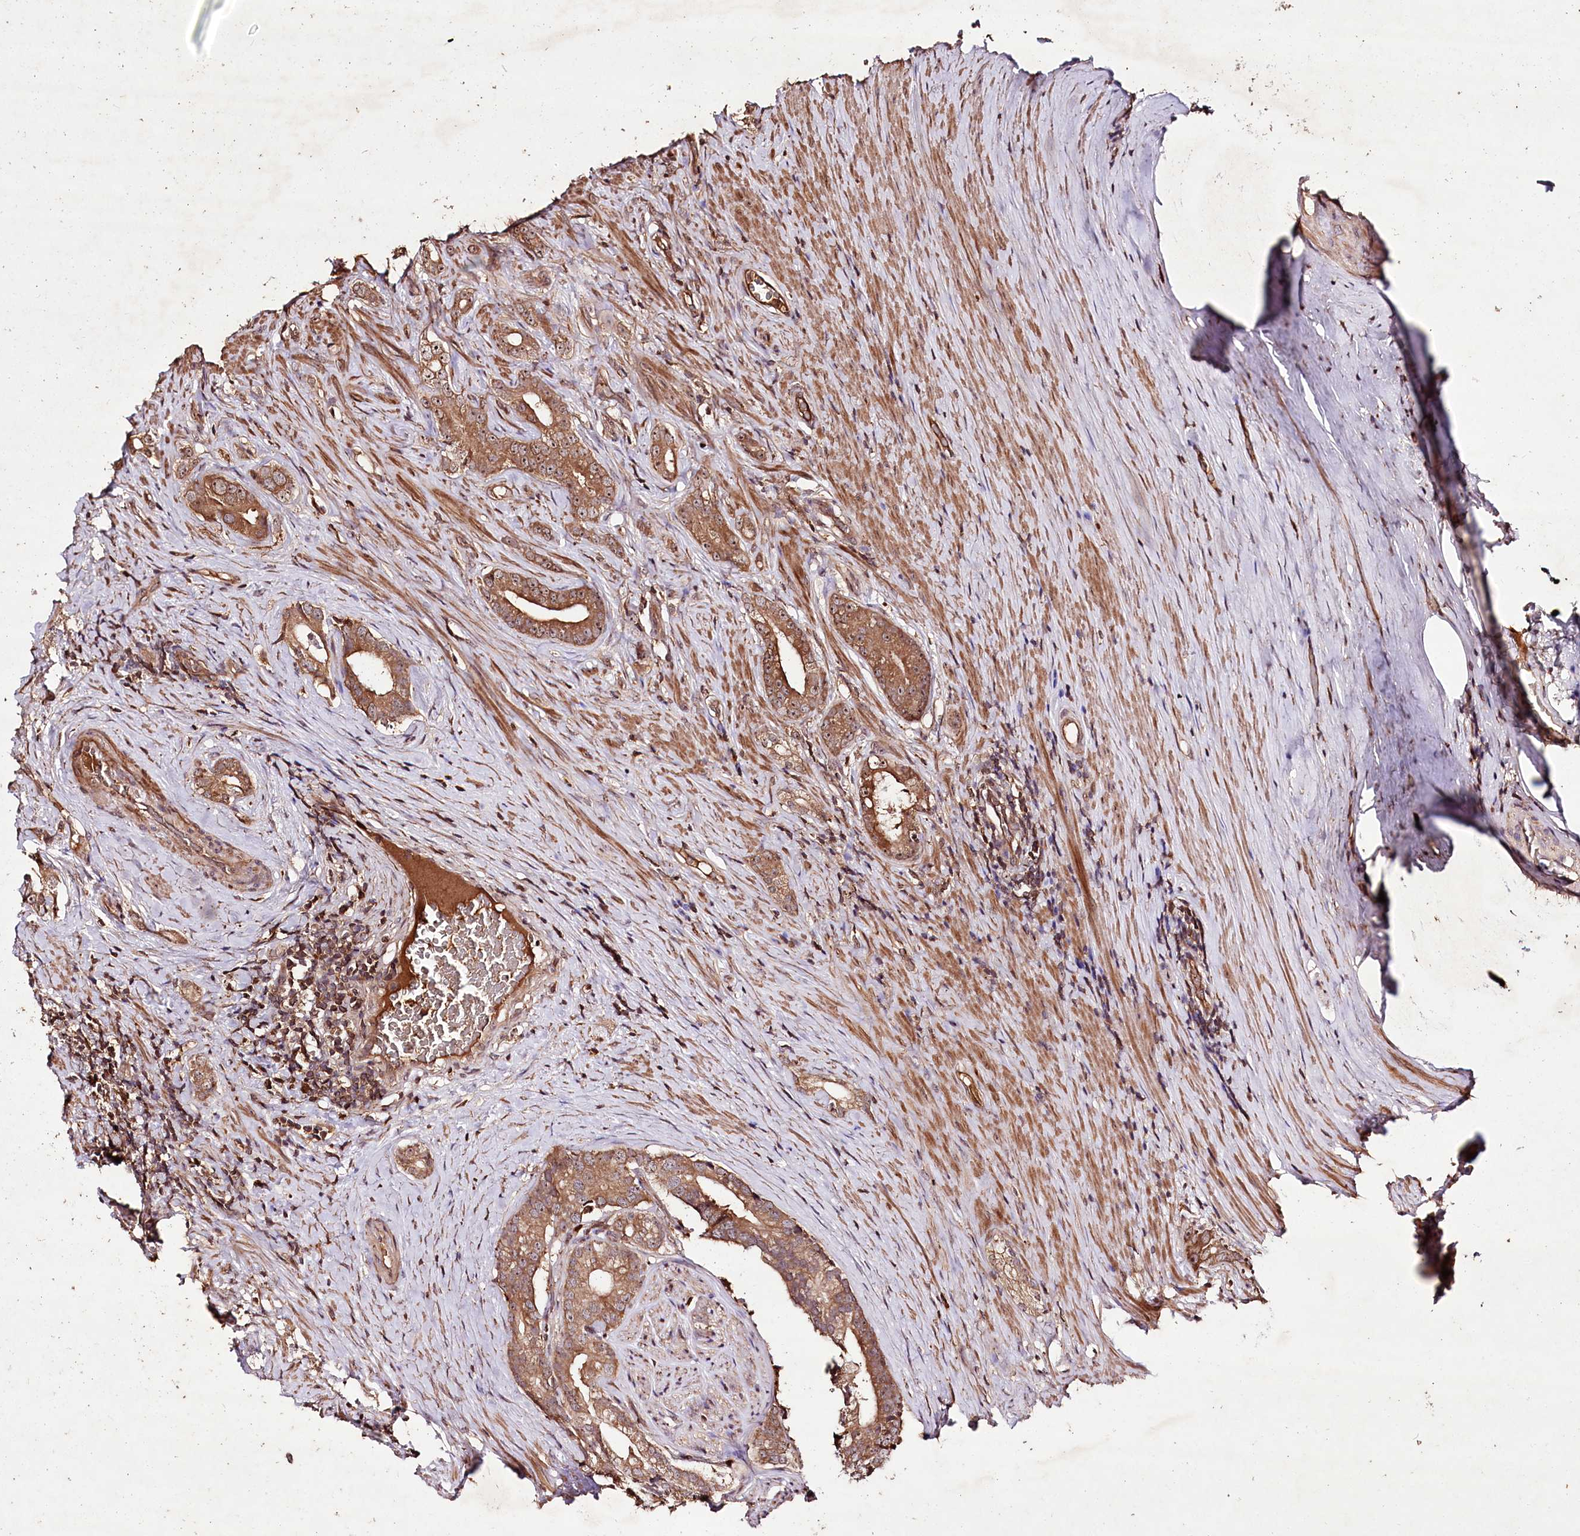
{"staining": {"intensity": "moderate", "quantity": ">75%", "location": "cytoplasmic/membranous,nuclear"}, "tissue": "prostate cancer", "cell_type": "Tumor cells", "image_type": "cancer", "snomed": [{"axis": "morphology", "description": "Adenocarcinoma, Low grade"}, {"axis": "topography", "description": "Prostate"}], "caption": "There is medium levels of moderate cytoplasmic/membranous and nuclear positivity in tumor cells of prostate low-grade adenocarcinoma, as demonstrated by immunohistochemical staining (brown color).", "gene": "FAM53B", "patient": {"sex": "male", "age": 71}}